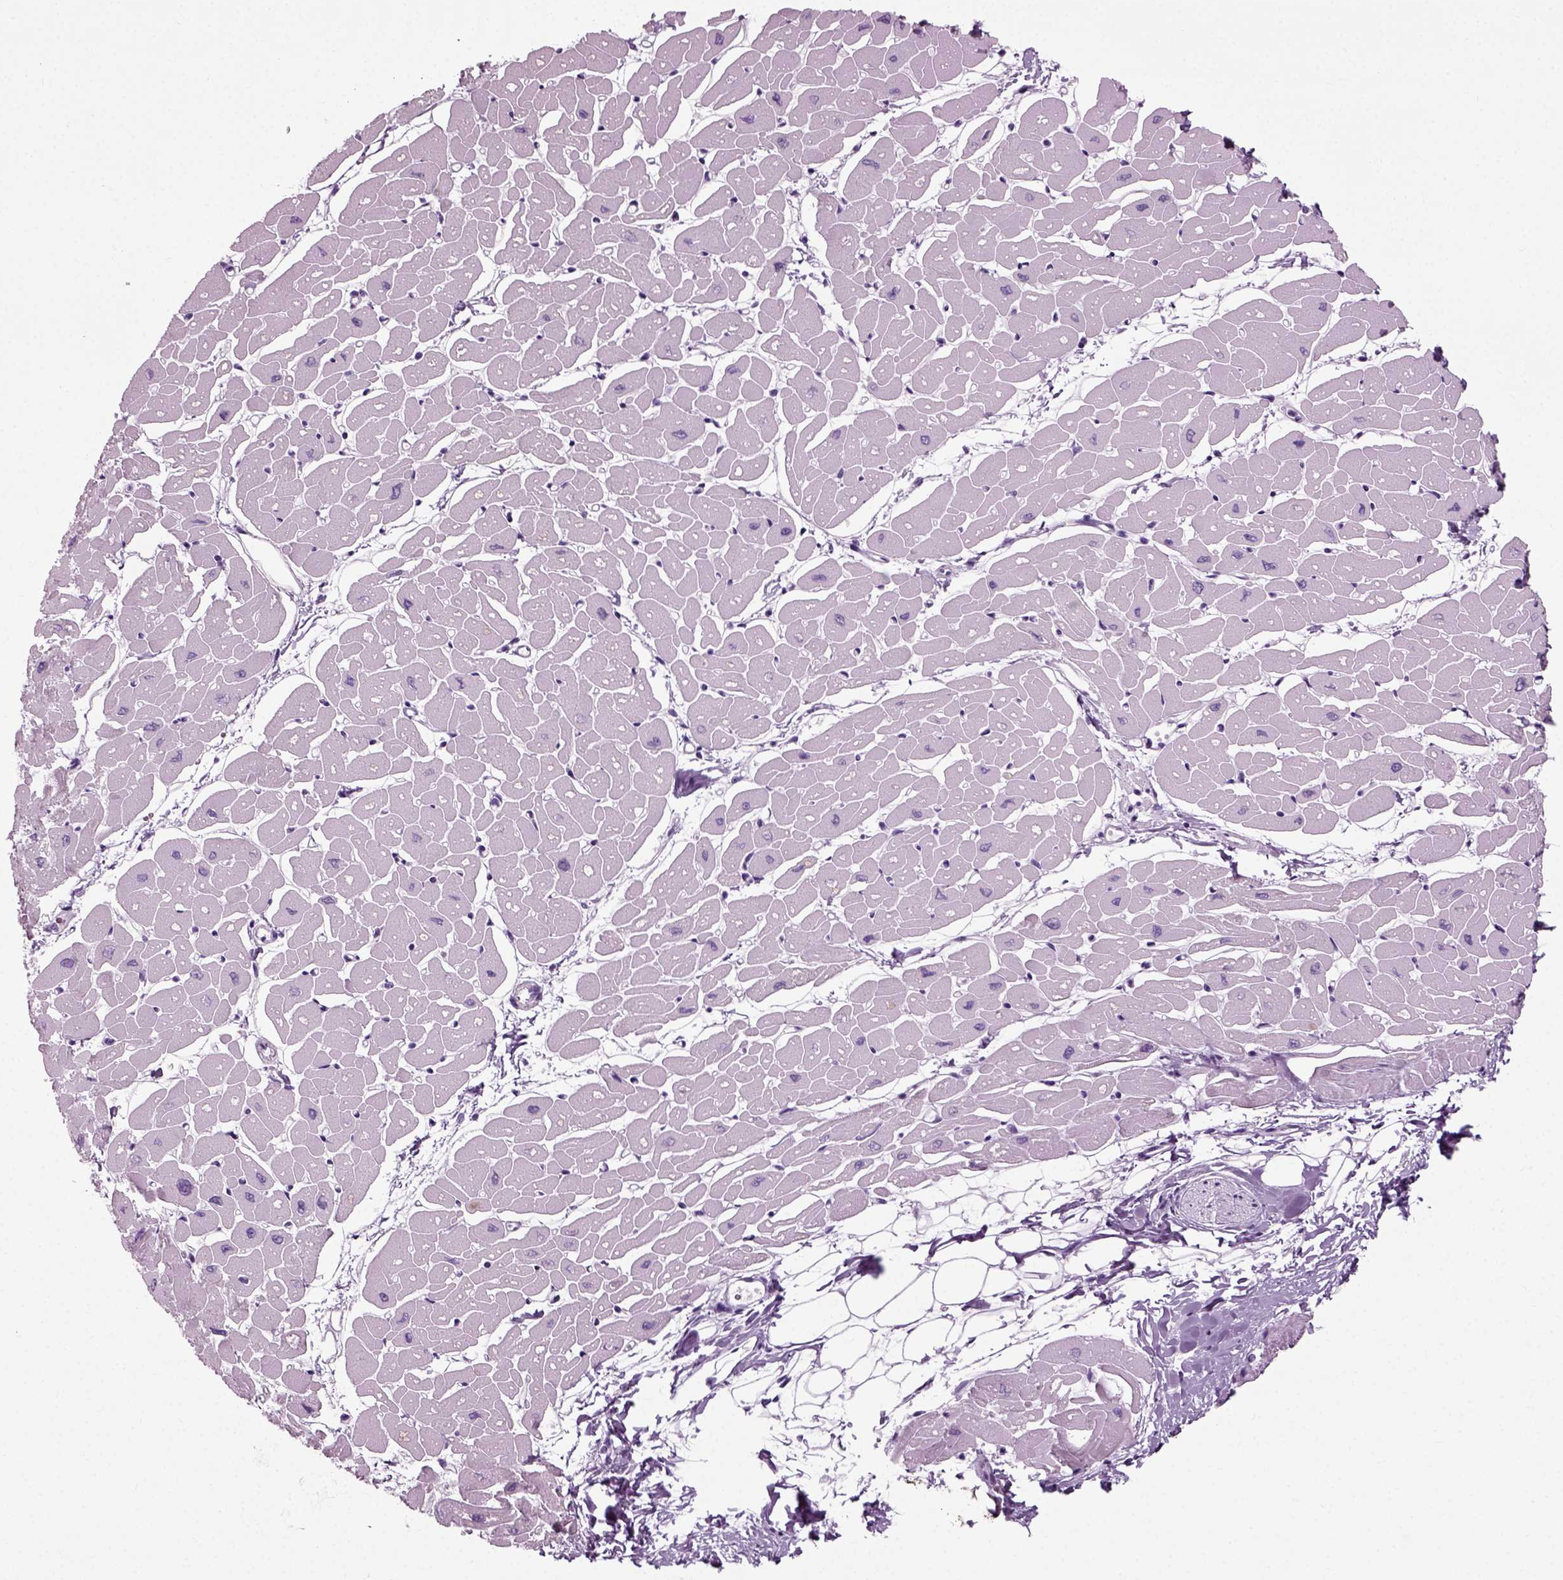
{"staining": {"intensity": "negative", "quantity": "none", "location": "none"}, "tissue": "heart muscle", "cell_type": "Cardiomyocytes", "image_type": "normal", "snomed": [{"axis": "morphology", "description": "Normal tissue, NOS"}, {"axis": "topography", "description": "Heart"}], "caption": "This is an immunohistochemistry (IHC) image of normal heart muscle. There is no expression in cardiomyocytes.", "gene": "PRLH", "patient": {"sex": "male", "age": 57}}